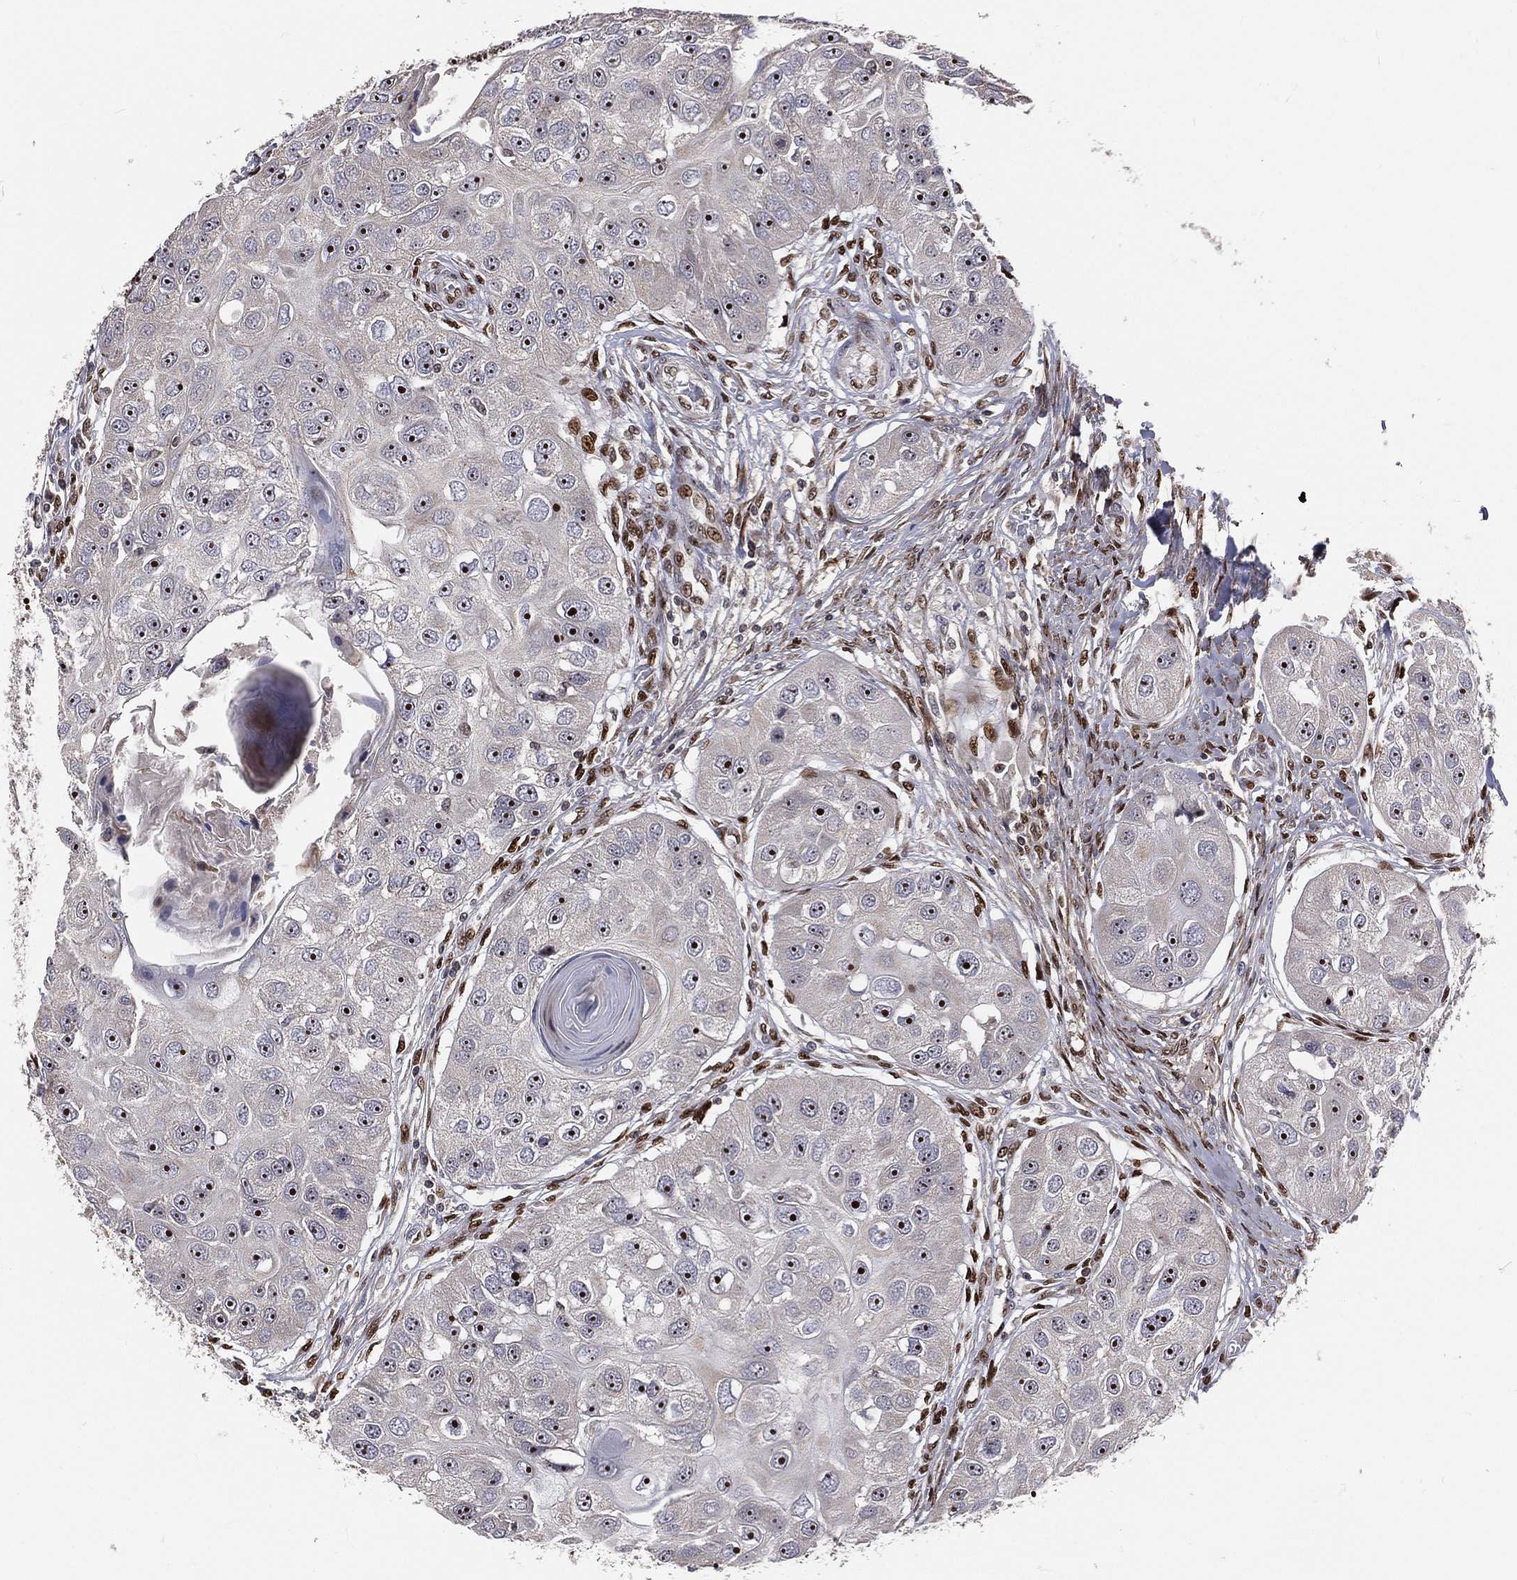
{"staining": {"intensity": "moderate", "quantity": "<25%", "location": "nuclear"}, "tissue": "head and neck cancer", "cell_type": "Tumor cells", "image_type": "cancer", "snomed": [{"axis": "morphology", "description": "Normal tissue, NOS"}, {"axis": "morphology", "description": "Squamous cell carcinoma, NOS"}, {"axis": "topography", "description": "Skeletal muscle"}, {"axis": "topography", "description": "Head-Neck"}], "caption": "Immunohistochemical staining of human squamous cell carcinoma (head and neck) demonstrates moderate nuclear protein positivity in about <25% of tumor cells.", "gene": "ZEB1", "patient": {"sex": "male", "age": 51}}